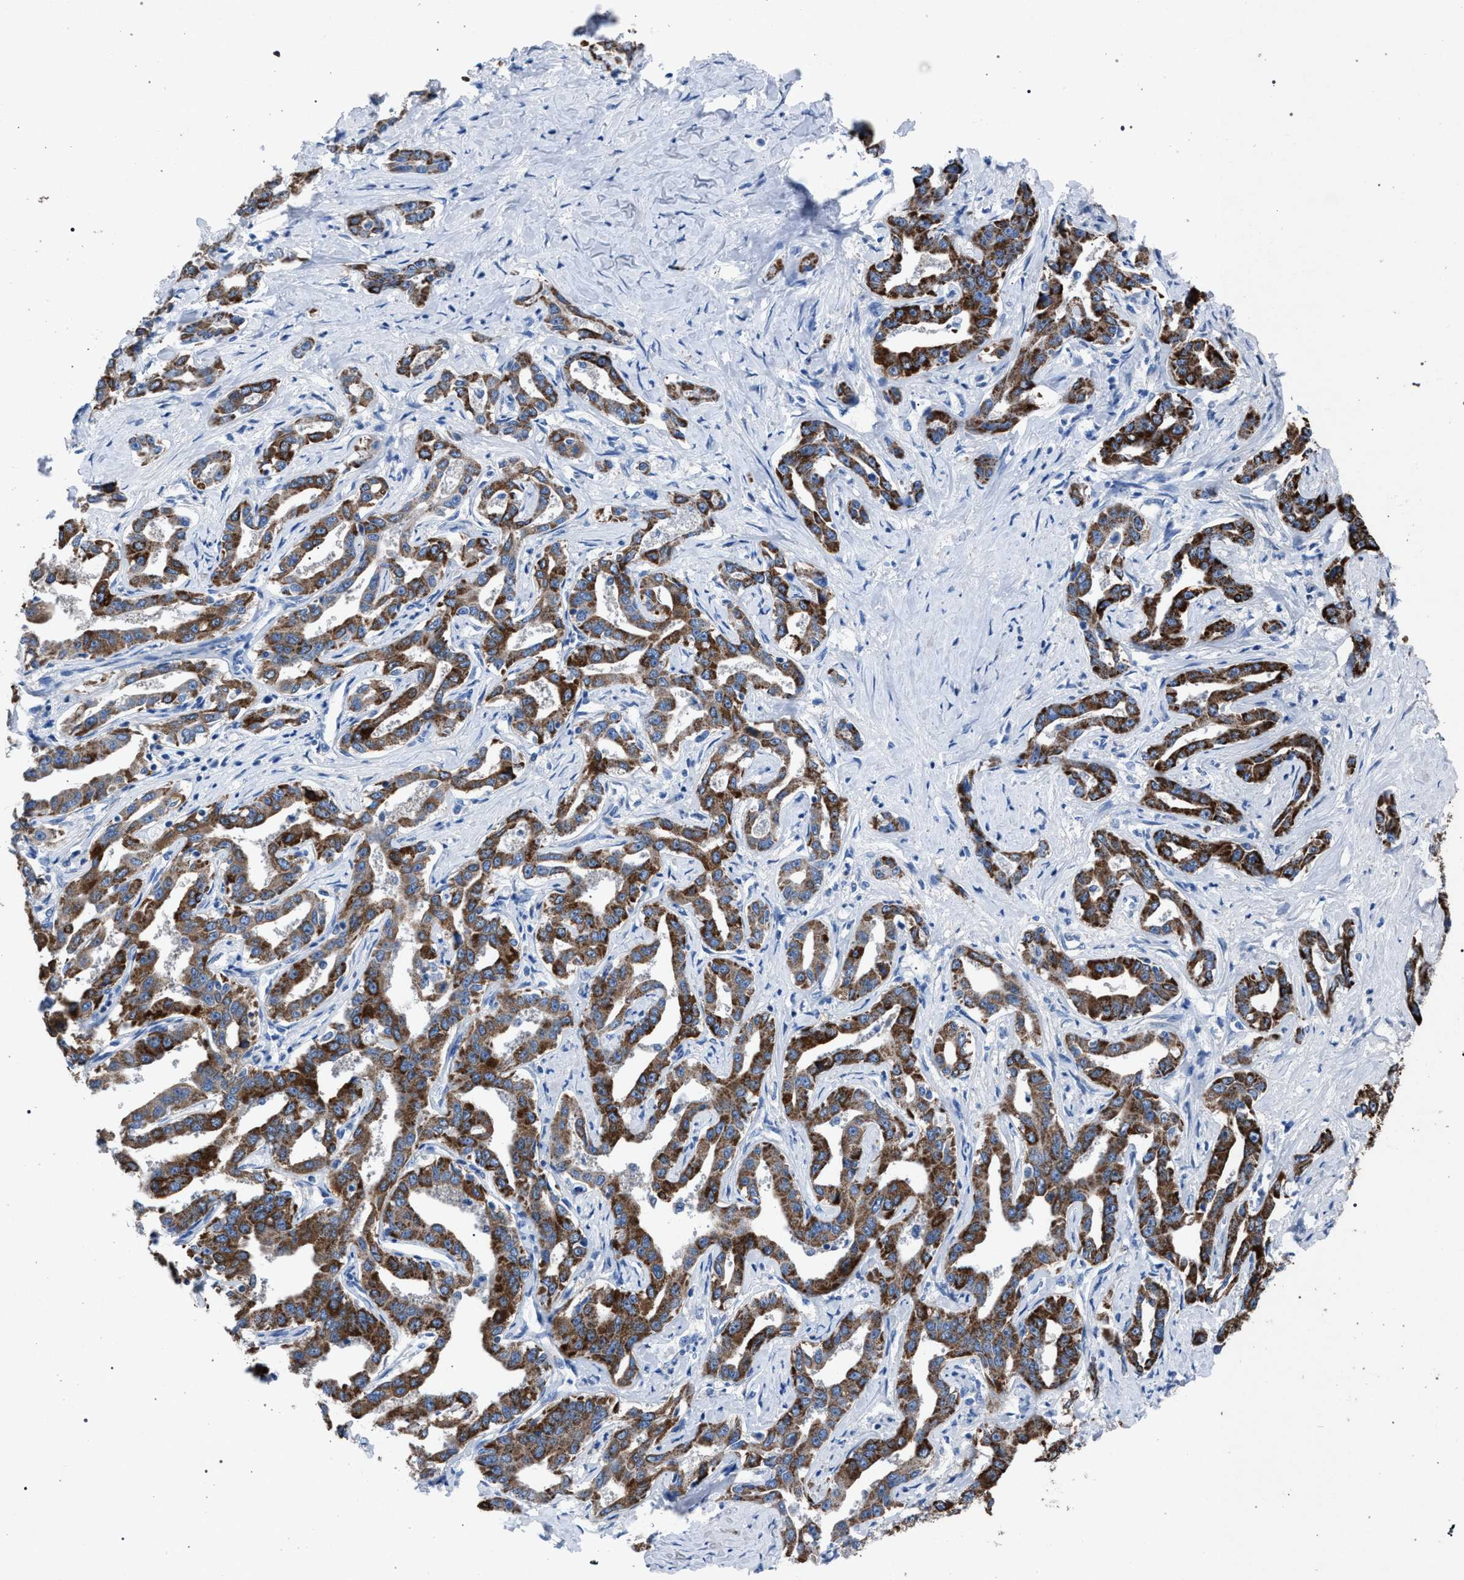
{"staining": {"intensity": "strong", "quantity": ">75%", "location": "cytoplasmic/membranous"}, "tissue": "liver cancer", "cell_type": "Tumor cells", "image_type": "cancer", "snomed": [{"axis": "morphology", "description": "Cholangiocarcinoma"}, {"axis": "topography", "description": "Liver"}], "caption": "Cholangiocarcinoma (liver) tissue displays strong cytoplasmic/membranous staining in approximately >75% of tumor cells (DAB (3,3'-diaminobenzidine) IHC with brightfield microscopy, high magnification).", "gene": "CRYZ", "patient": {"sex": "male", "age": 59}}